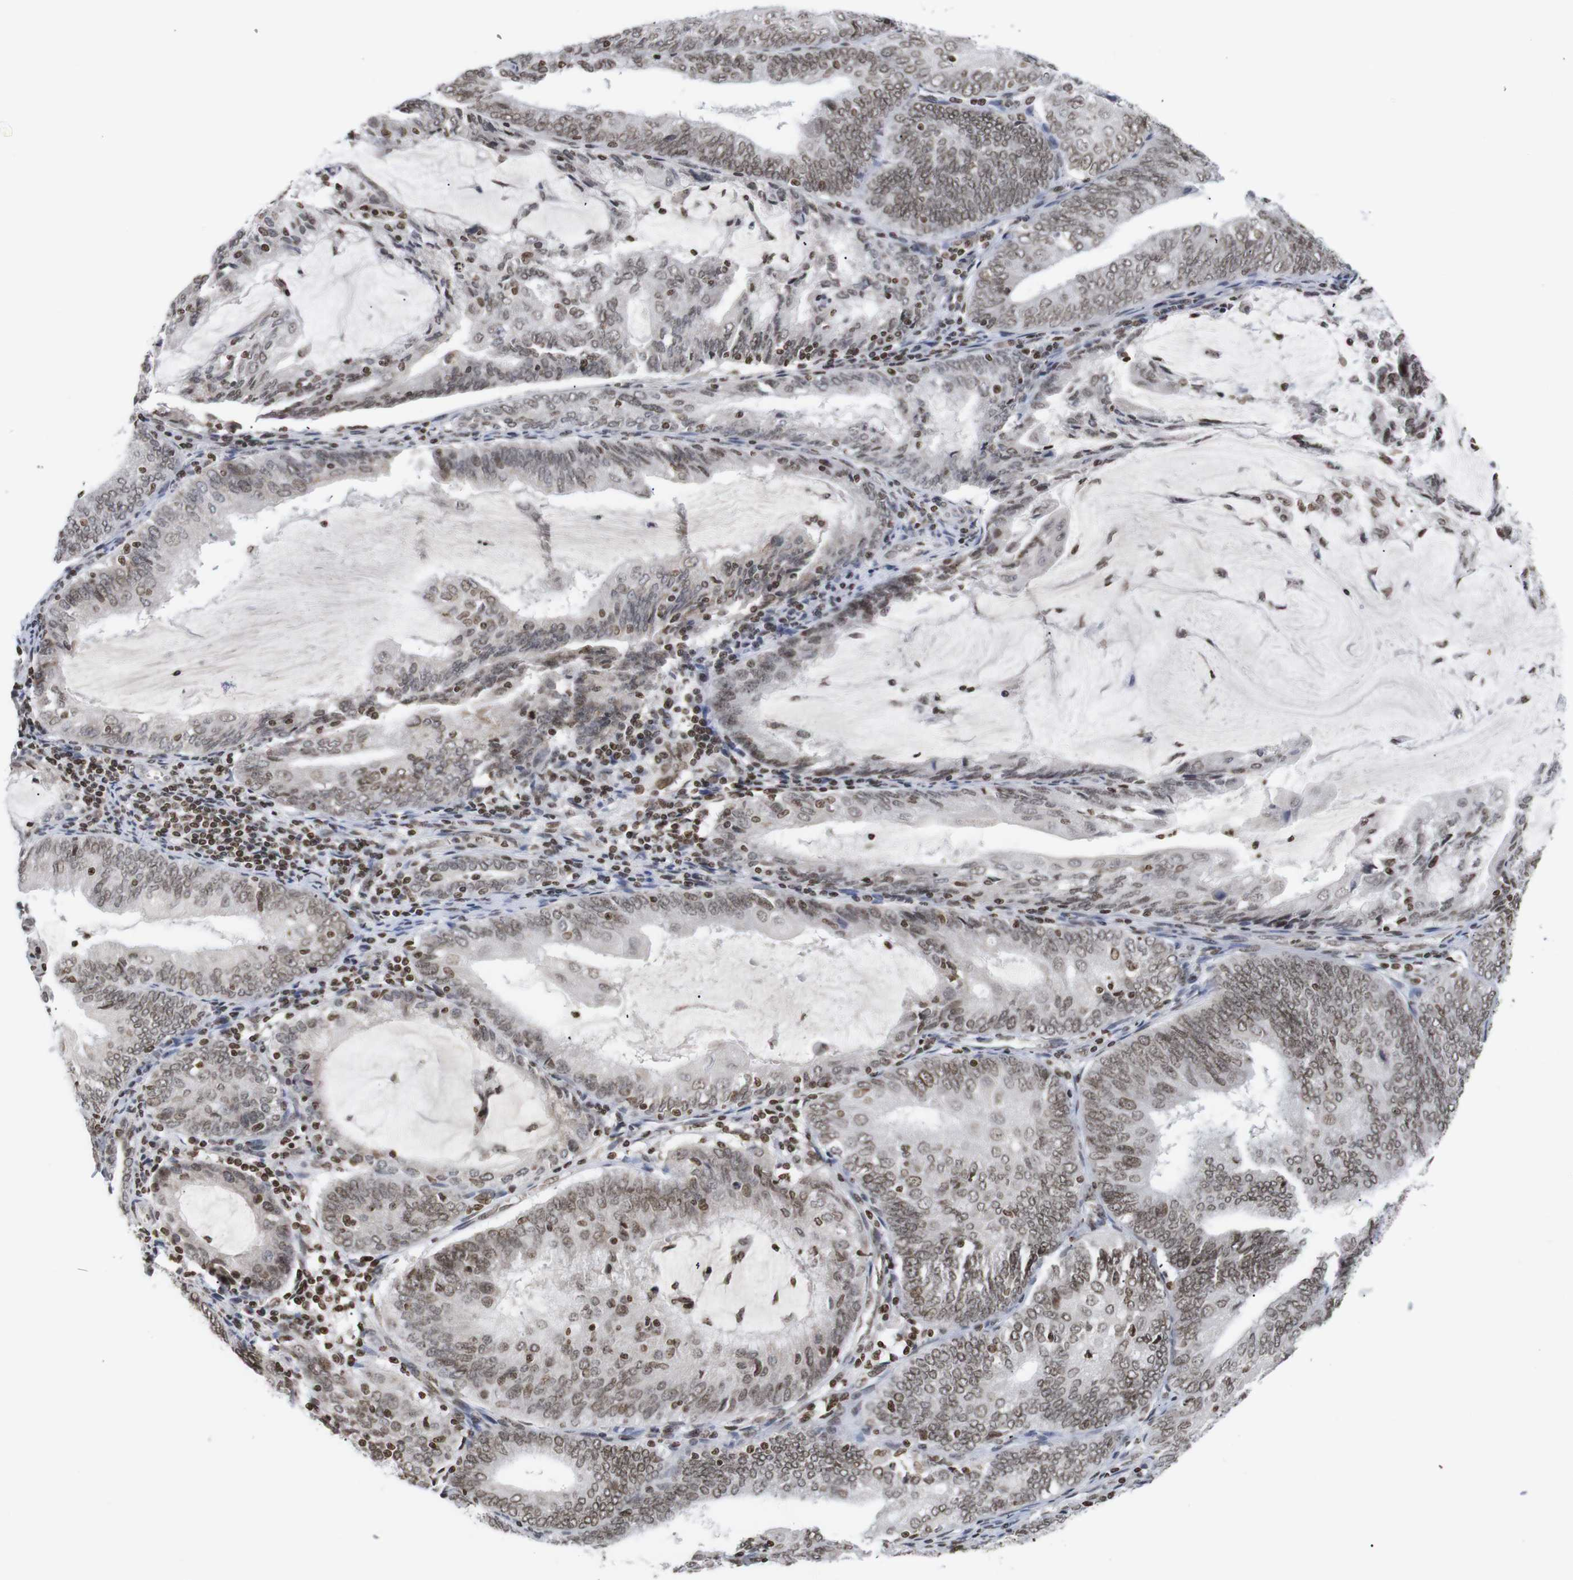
{"staining": {"intensity": "moderate", "quantity": ">75%", "location": "nuclear"}, "tissue": "endometrial cancer", "cell_type": "Tumor cells", "image_type": "cancer", "snomed": [{"axis": "morphology", "description": "Adenocarcinoma, NOS"}, {"axis": "topography", "description": "Endometrium"}], "caption": "Brown immunohistochemical staining in endometrial adenocarcinoma shows moderate nuclear staining in approximately >75% of tumor cells.", "gene": "ETV5", "patient": {"sex": "female", "age": 81}}